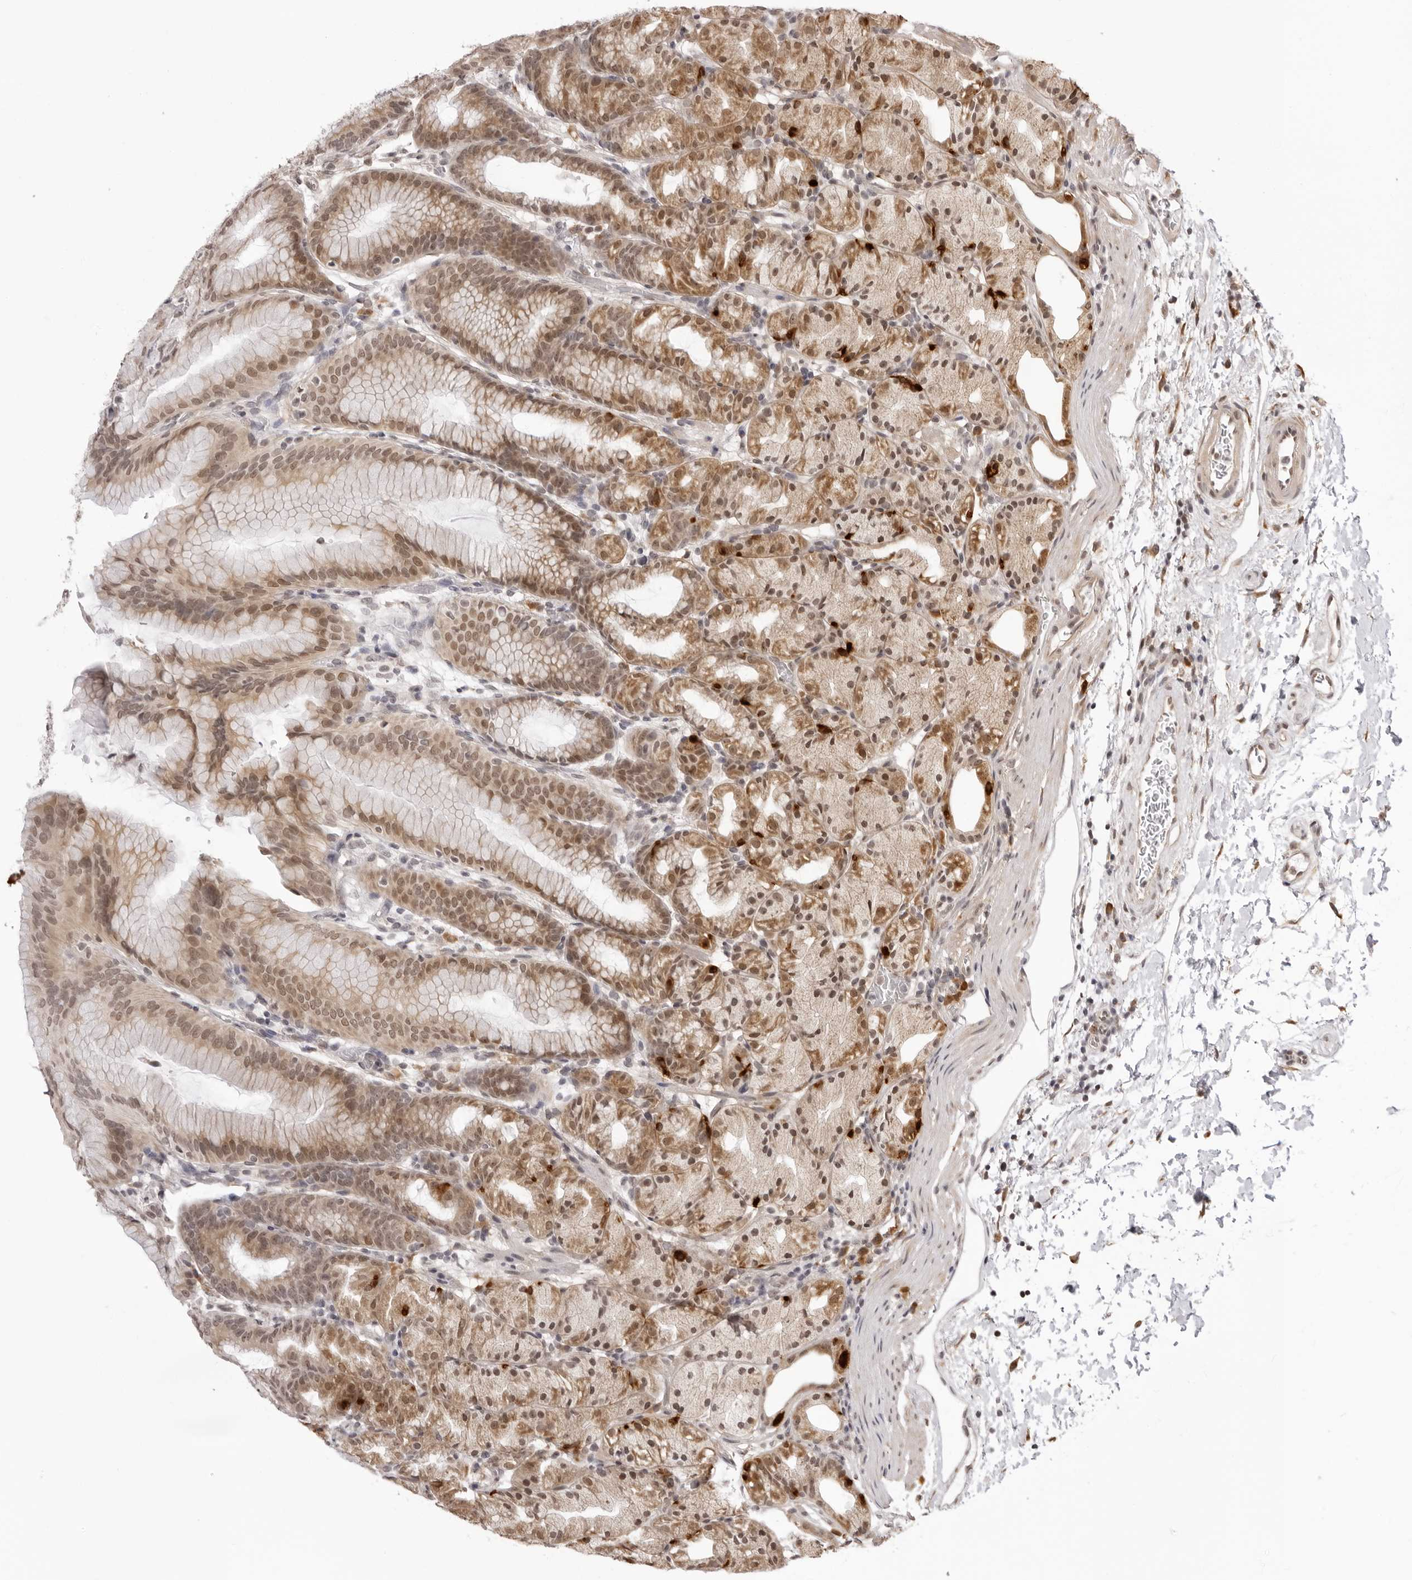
{"staining": {"intensity": "moderate", "quantity": ">75%", "location": "cytoplasmic/membranous,nuclear"}, "tissue": "stomach", "cell_type": "Glandular cells", "image_type": "normal", "snomed": [{"axis": "morphology", "description": "Normal tissue, NOS"}, {"axis": "topography", "description": "Stomach, upper"}], "caption": "A photomicrograph showing moderate cytoplasmic/membranous,nuclear staining in approximately >75% of glandular cells in unremarkable stomach, as visualized by brown immunohistochemical staining.", "gene": "ZC3H11A", "patient": {"sex": "male", "age": 48}}